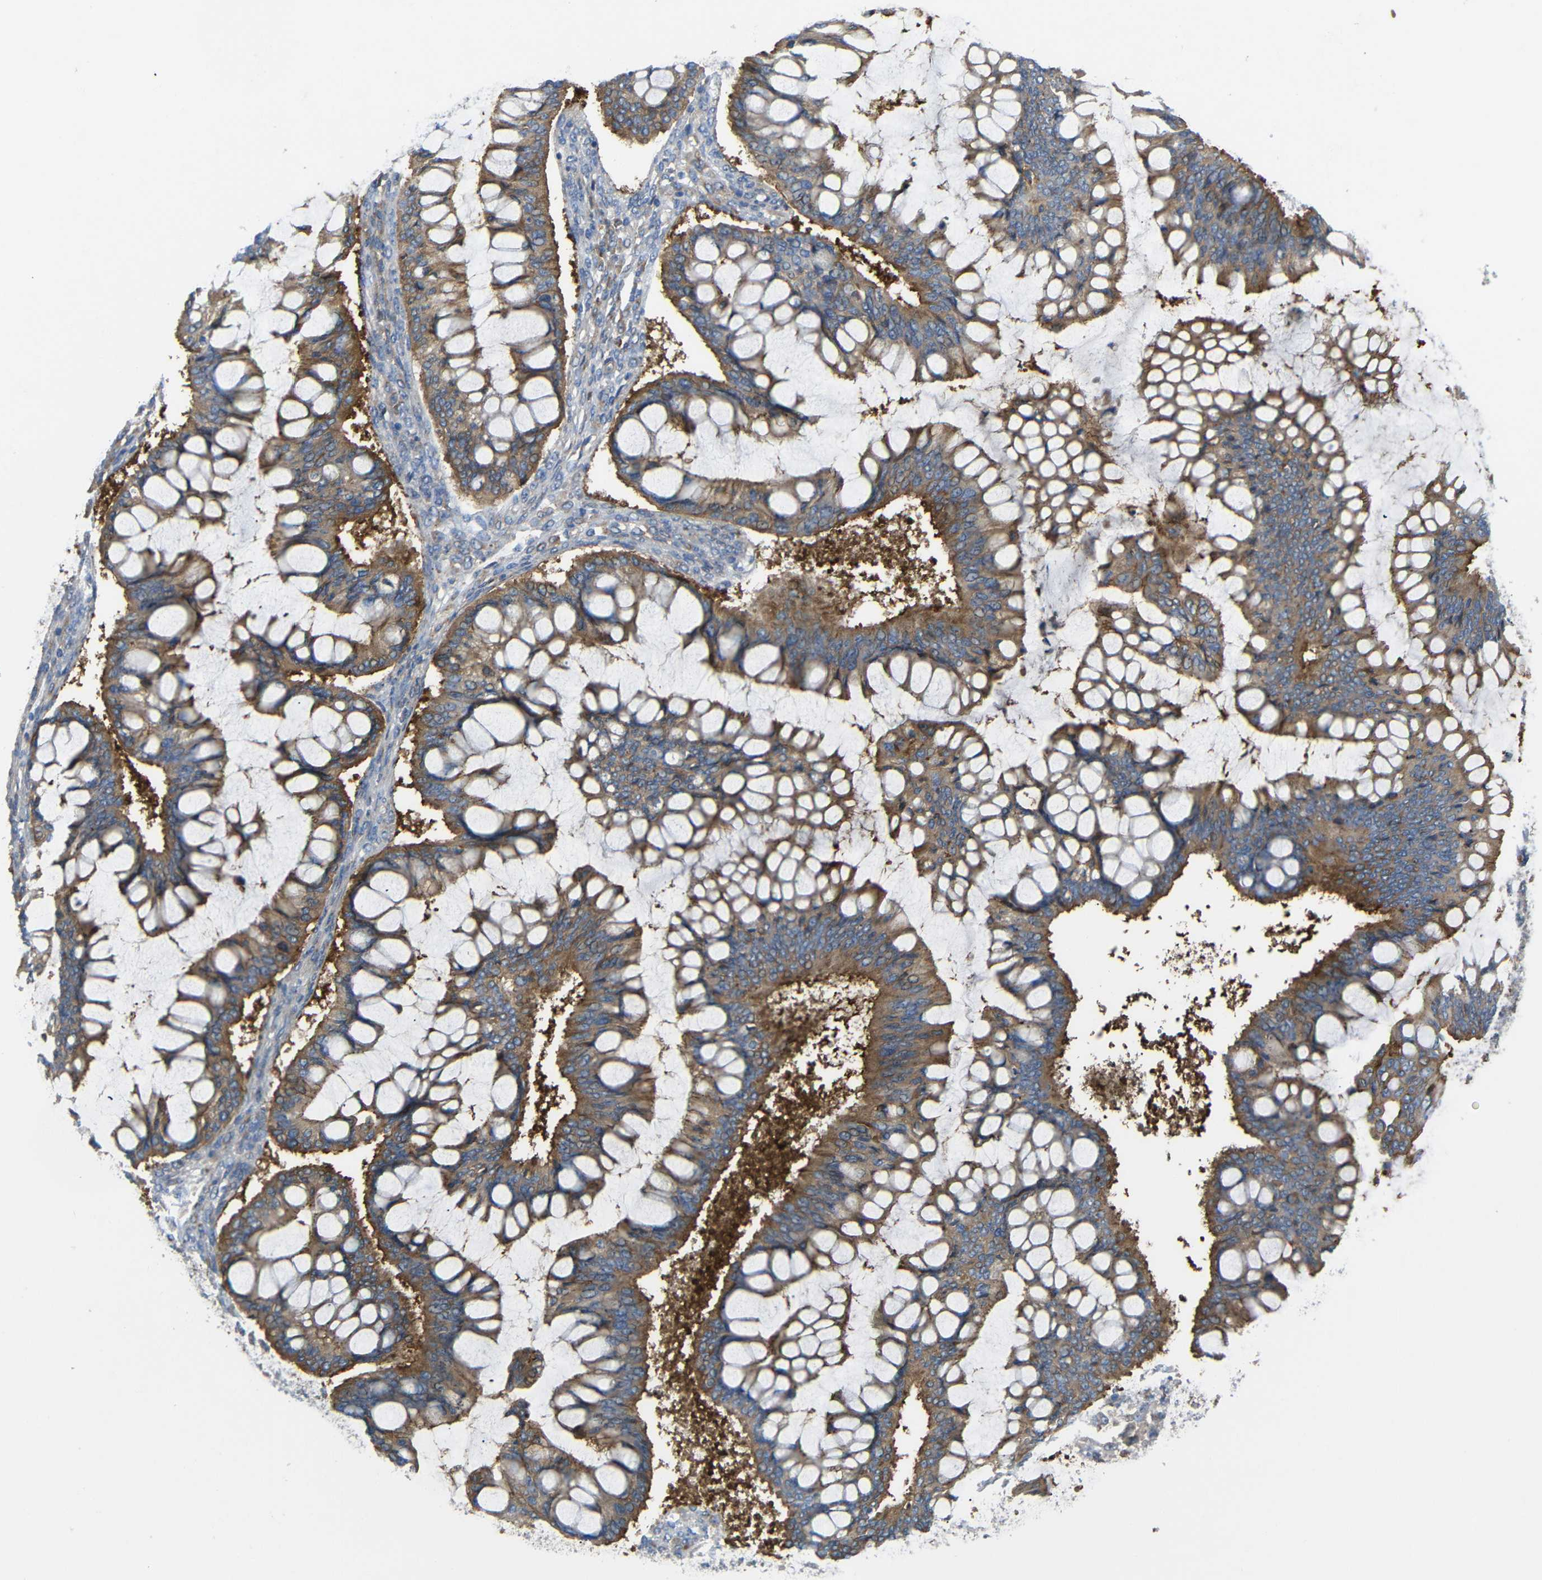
{"staining": {"intensity": "moderate", "quantity": ">75%", "location": "cytoplasmic/membranous"}, "tissue": "ovarian cancer", "cell_type": "Tumor cells", "image_type": "cancer", "snomed": [{"axis": "morphology", "description": "Cystadenocarcinoma, mucinous, NOS"}, {"axis": "topography", "description": "Ovary"}], "caption": "High-magnification brightfield microscopy of ovarian cancer stained with DAB (brown) and counterstained with hematoxylin (blue). tumor cells exhibit moderate cytoplasmic/membranous expression is present in approximately>75% of cells.", "gene": "SYPL1", "patient": {"sex": "female", "age": 73}}